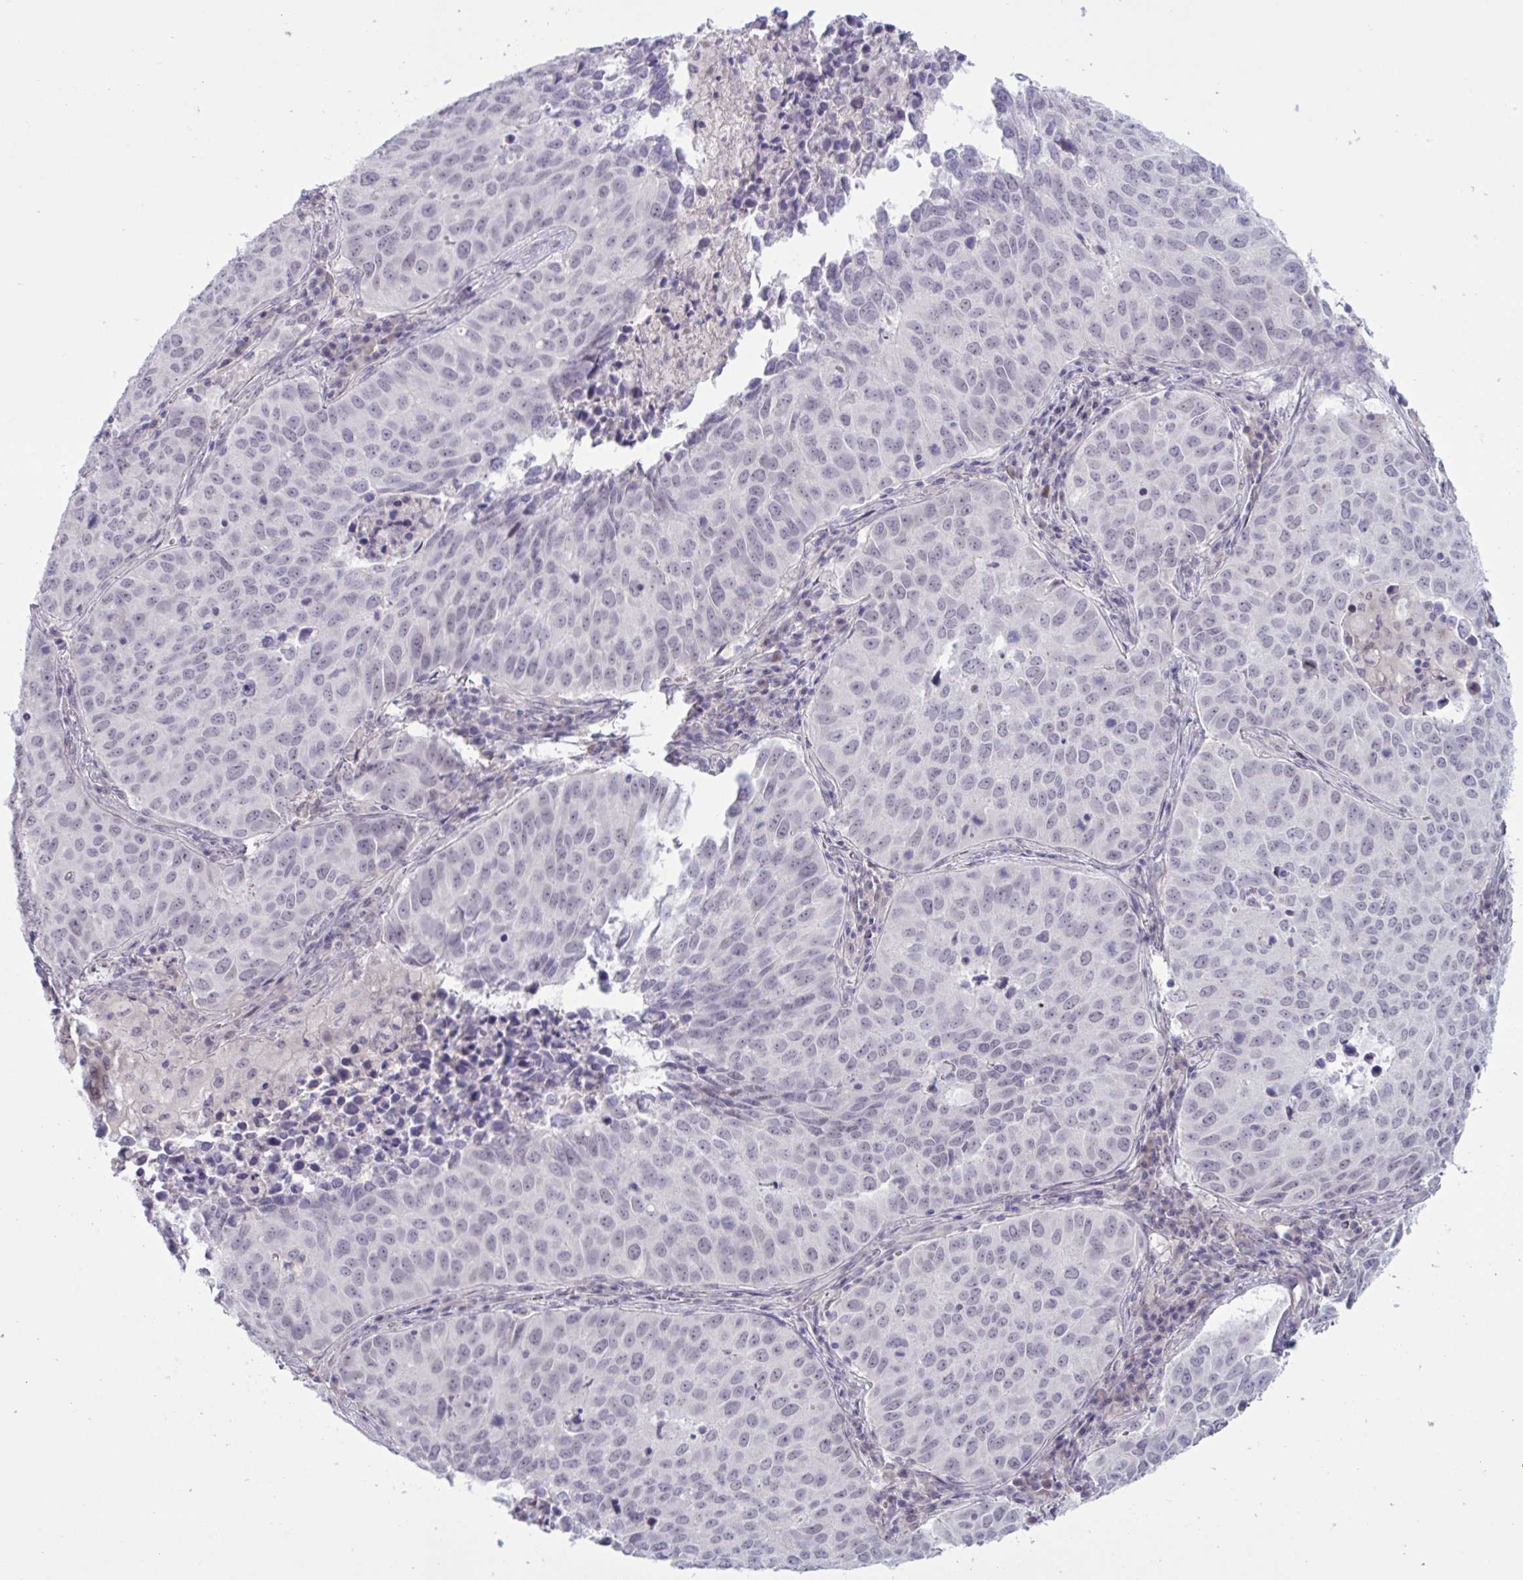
{"staining": {"intensity": "negative", "quantity": "none", "location": "none"}, "tissue": "lung cancer", "cell_type": "Tumor cells", "image_type": "cancer", "snomed": [{"axis": "morphology", "description": "Adenocarcinoma, NOS"}, {"axis": "topography", "description": "Lung"}], "caption": "Immunohistochemical staining of lung adenocarcinoma displays no significant positivity in tumor cells. Nuclei are stained in blue.", "gene": "RFPL4B", "patient": {"sex": "female", "age": 50}}